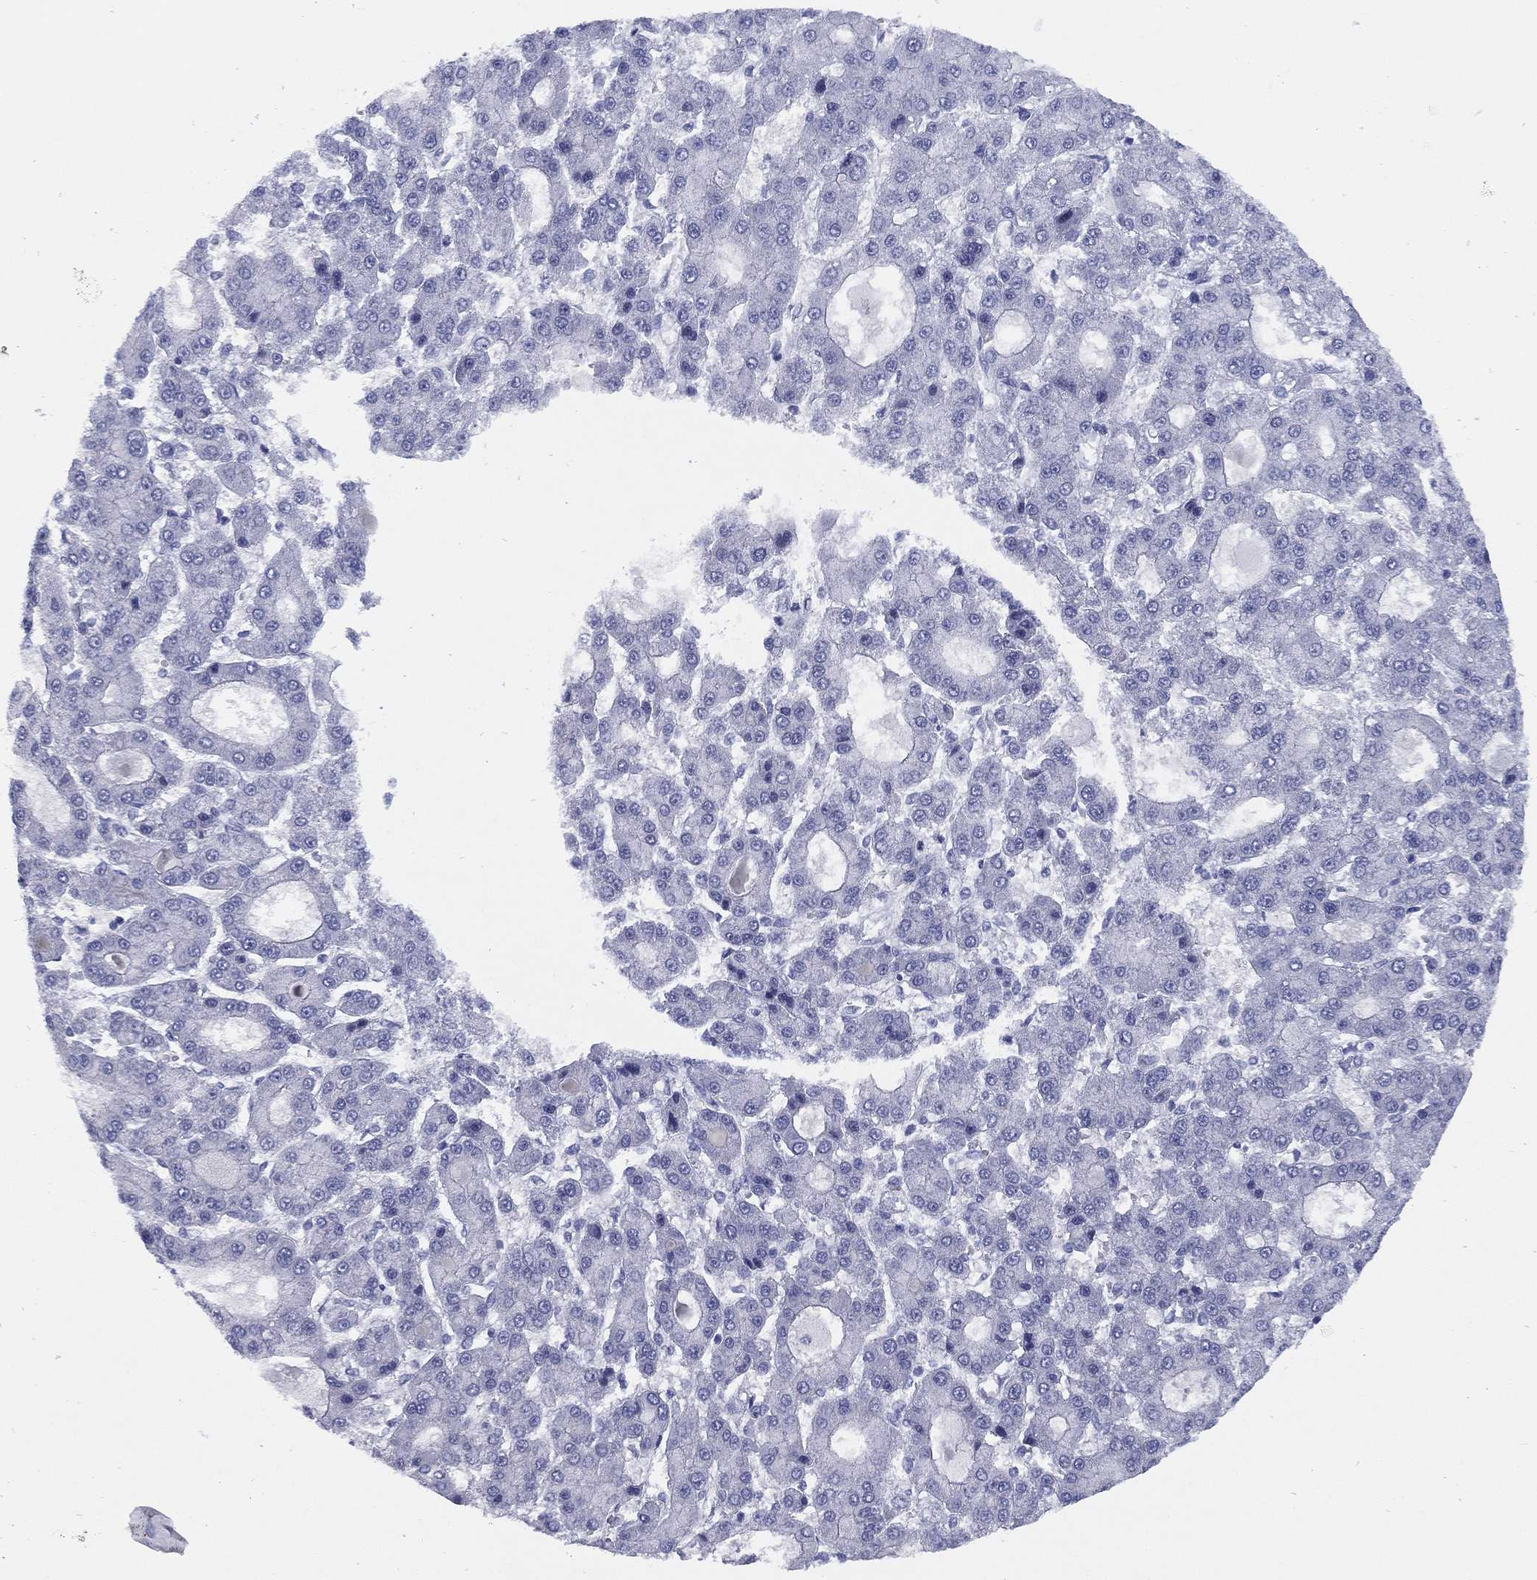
{"staining": {"intensity": "negative", "quantity": "none", "location": "none"}, "tissue": "liver cancer", "cell_type": "Tumor cells", "image_type": "cancer", "snomed": [{"axis": "morphology", "description": "Carcinoma, Hepatocellular, NOS"}, {"axis": "topography", "description": "Liver"}], "caption": "Immunohistochemistry (IHC) of human liver hepatocellular carcinoma demonstrates no expression in tumor cells.", "gene": "TMEM252", "patient": {"sex": "male", "age": 70}}